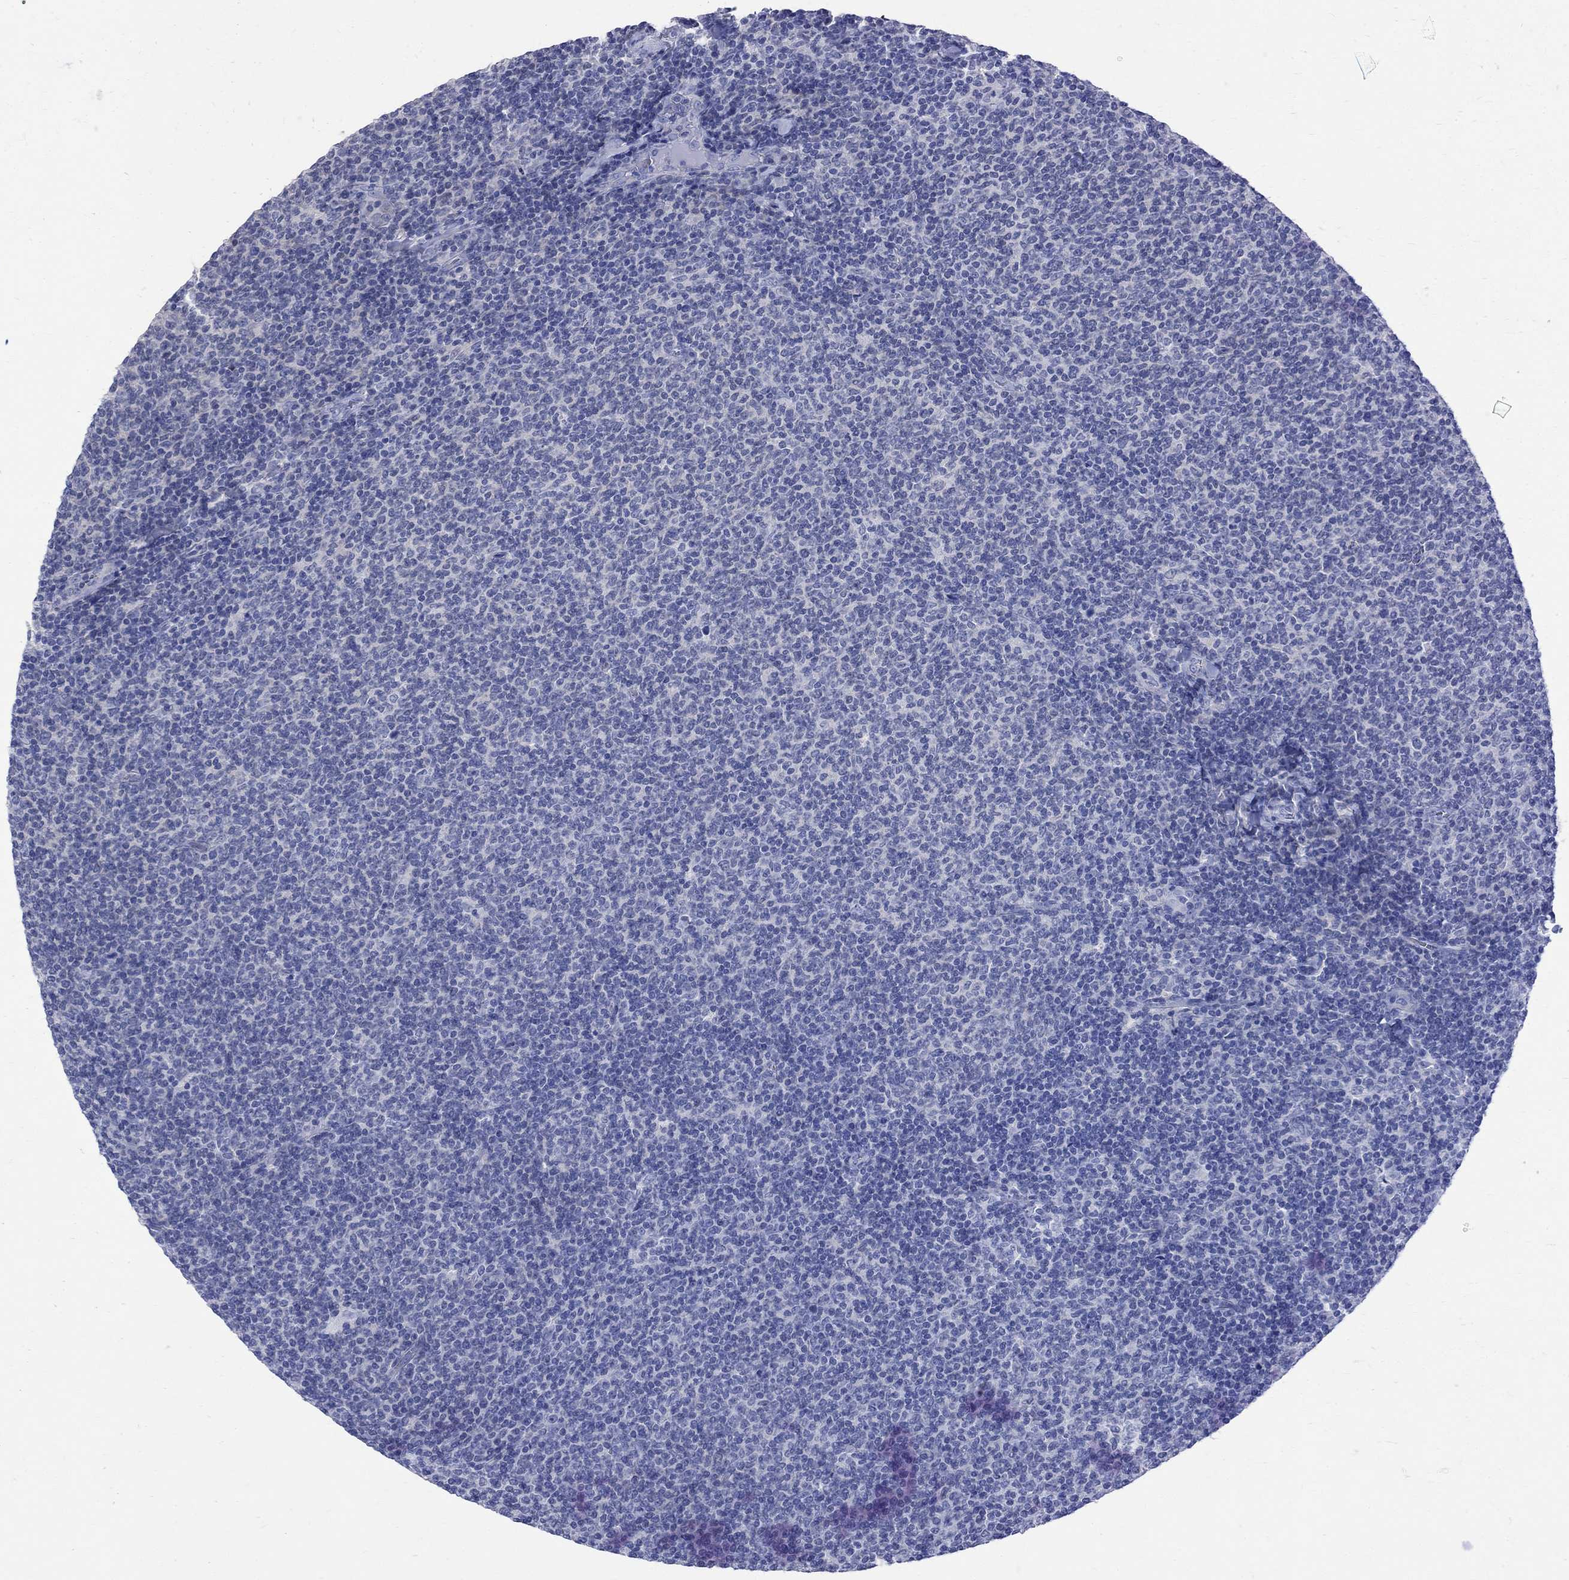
{"staining": {"intensity": "negative", "quantity": "none", "location": "none"}, "tissue": "lymphoma", "cell_type": "Tumor cells", "image_type": "cancer", "snomed": [{"axis": "morphology", "description": "Malignant lymphoma, non-Hodgkin's type, Low grade"}, {"axis": "topography", "description": "Lymph node"}], "caption": "IHC micrograph of neoplastic tissue: malignant lymphoma, non-Hodgkin's type (low-grade) stained with DAB demonstrates no significant protein staining in tumor cells.", "gene": "MAGEB6", "patient": {"sex": "male", "age": 52}}